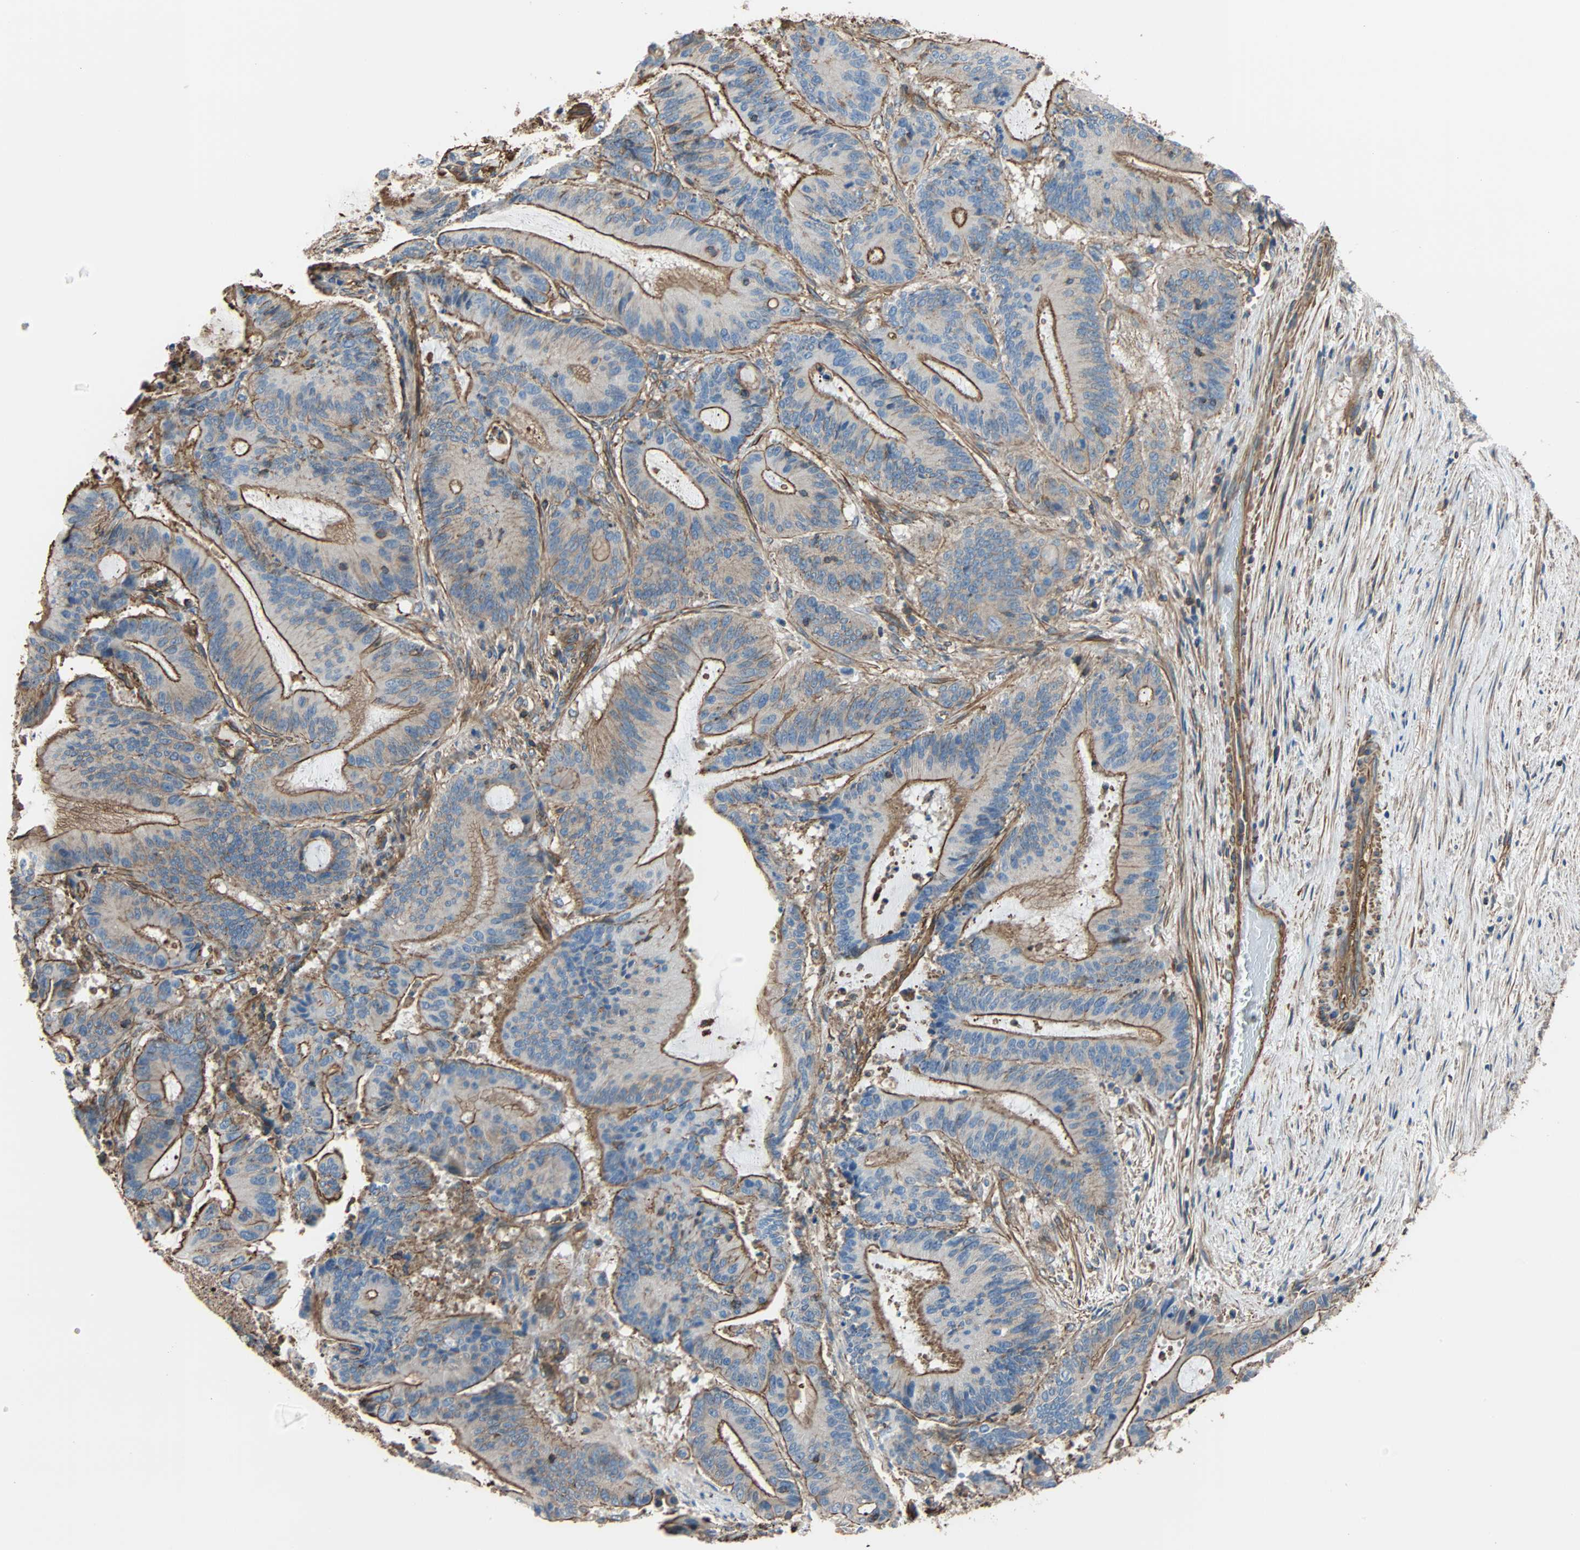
{"staining": {"intensity": "moderate", "quantity": "<25%", "location": "cytoplasmic/membranous"}, "tissue": "liver cancer", "cell_type": "Tumor cells", "image_type": "cancer", "snomed": [{"axis": "morphology", "description": "Cholangiocarcinoma"}, {"axis": "topography", "description": "Liver"}], "caption": "About <25% of tumor cells in liver cancer reveal moderate cytoplasmic/membranous protein positivity as visualized by brown immunohistochemical staining.", "gene": "GALNT10", "patient": {"sex": "female", "age": 73}}